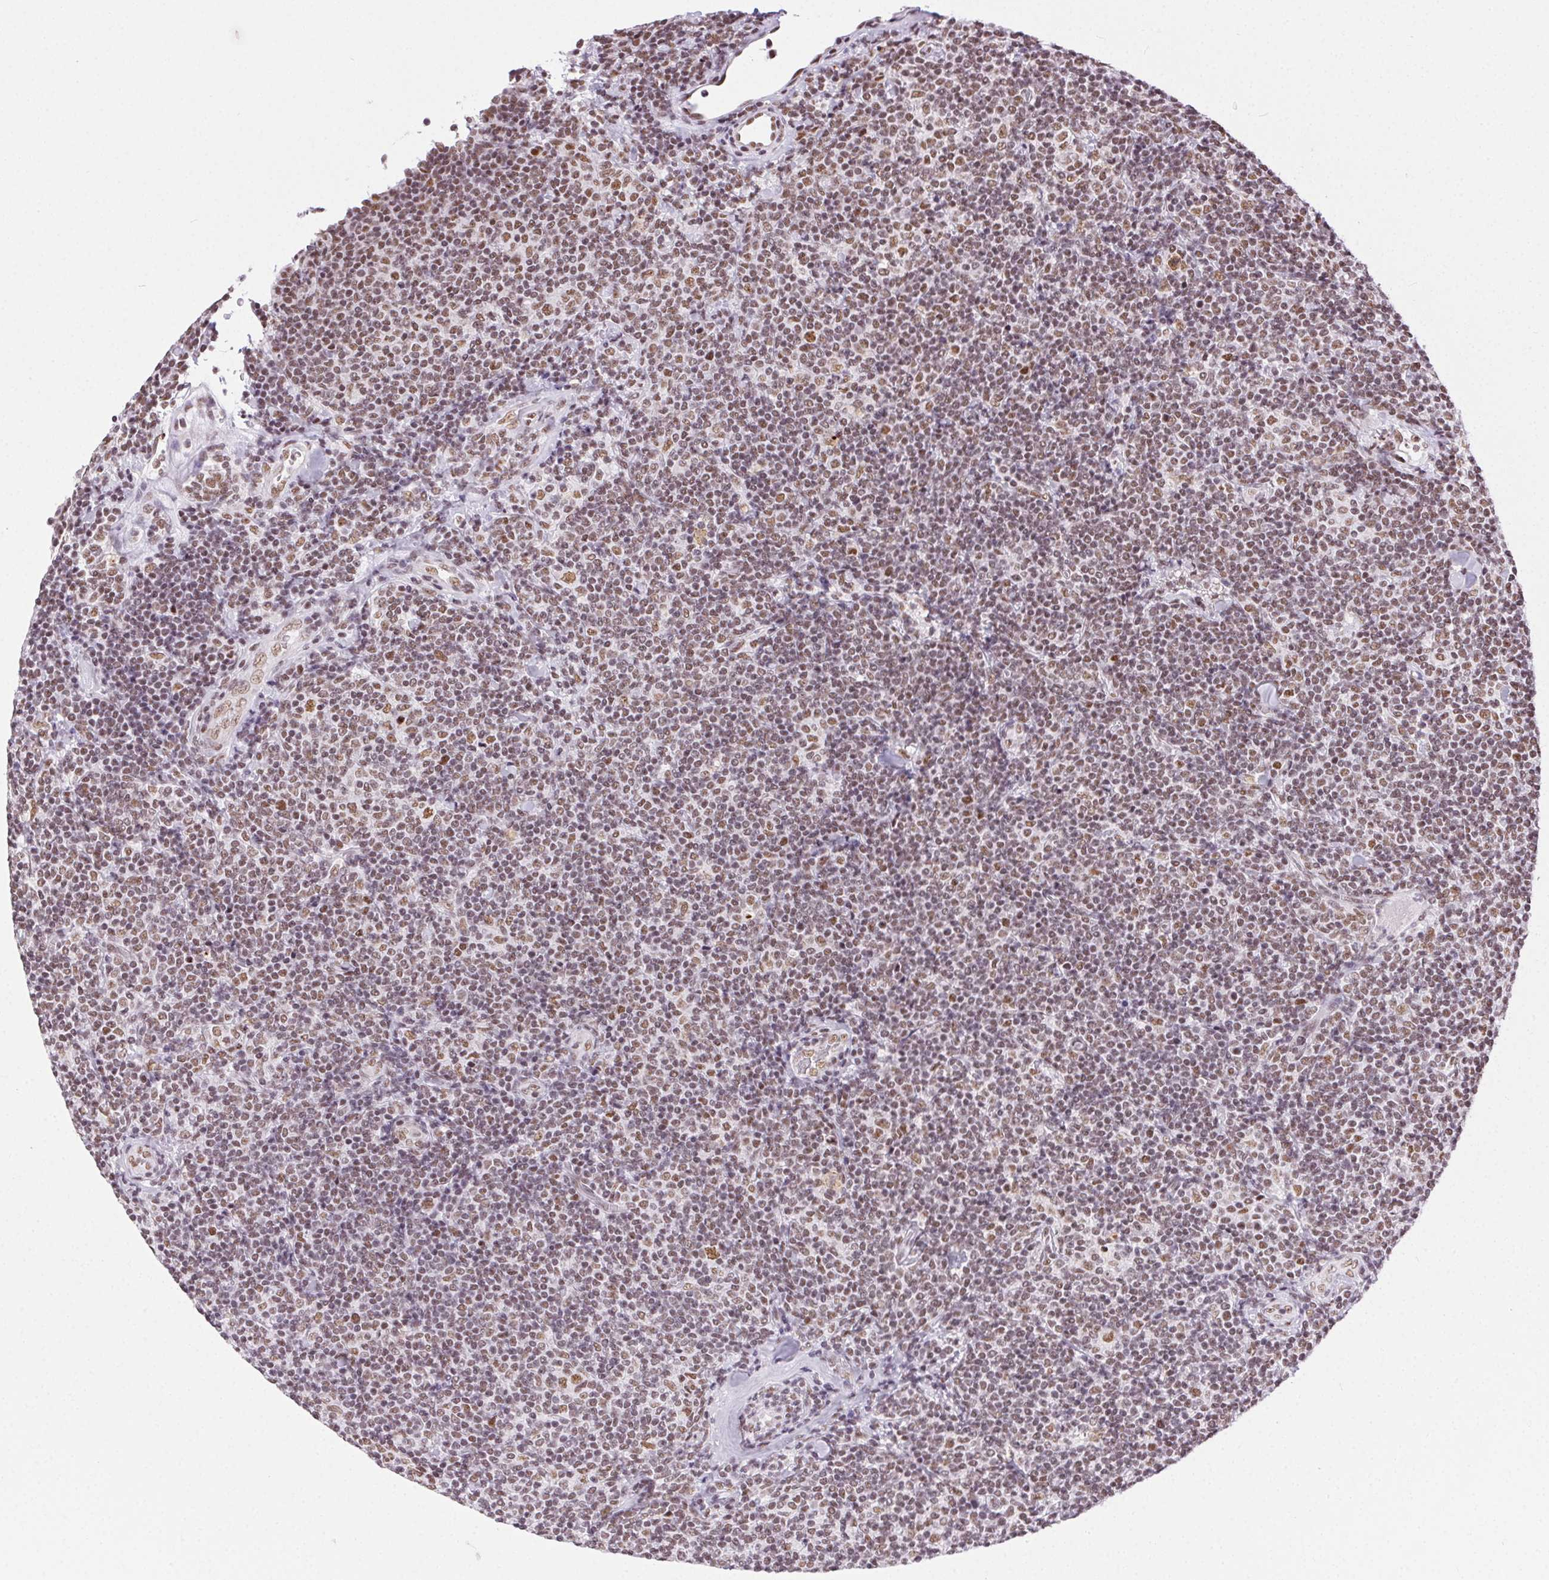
{"staining": {"intensity": "moderate", "quantity": ">75%", "location": "nuclear"}, "tissue": "lymphoma", "cell_type": "Tumor cells", "image_type": "cancer", "snomed": [{"axis": "morphology", "description": "Malignant lymphoma, non-Hodgkin's type, Low grade"}, {"axis": "topography", "description": "Lymph node"}], "caption": "Immunohistochemical staining of human malignant lymphoma, non-Hodgkin's type (low-grade) exhibits medium levels of moderate nuclear staining in approximately >75% of tumor cells. (IHC, brightfield microscopy, high magnification).", "gene": "TRA2B", "patient": {"sex": "female", "age": 56}}